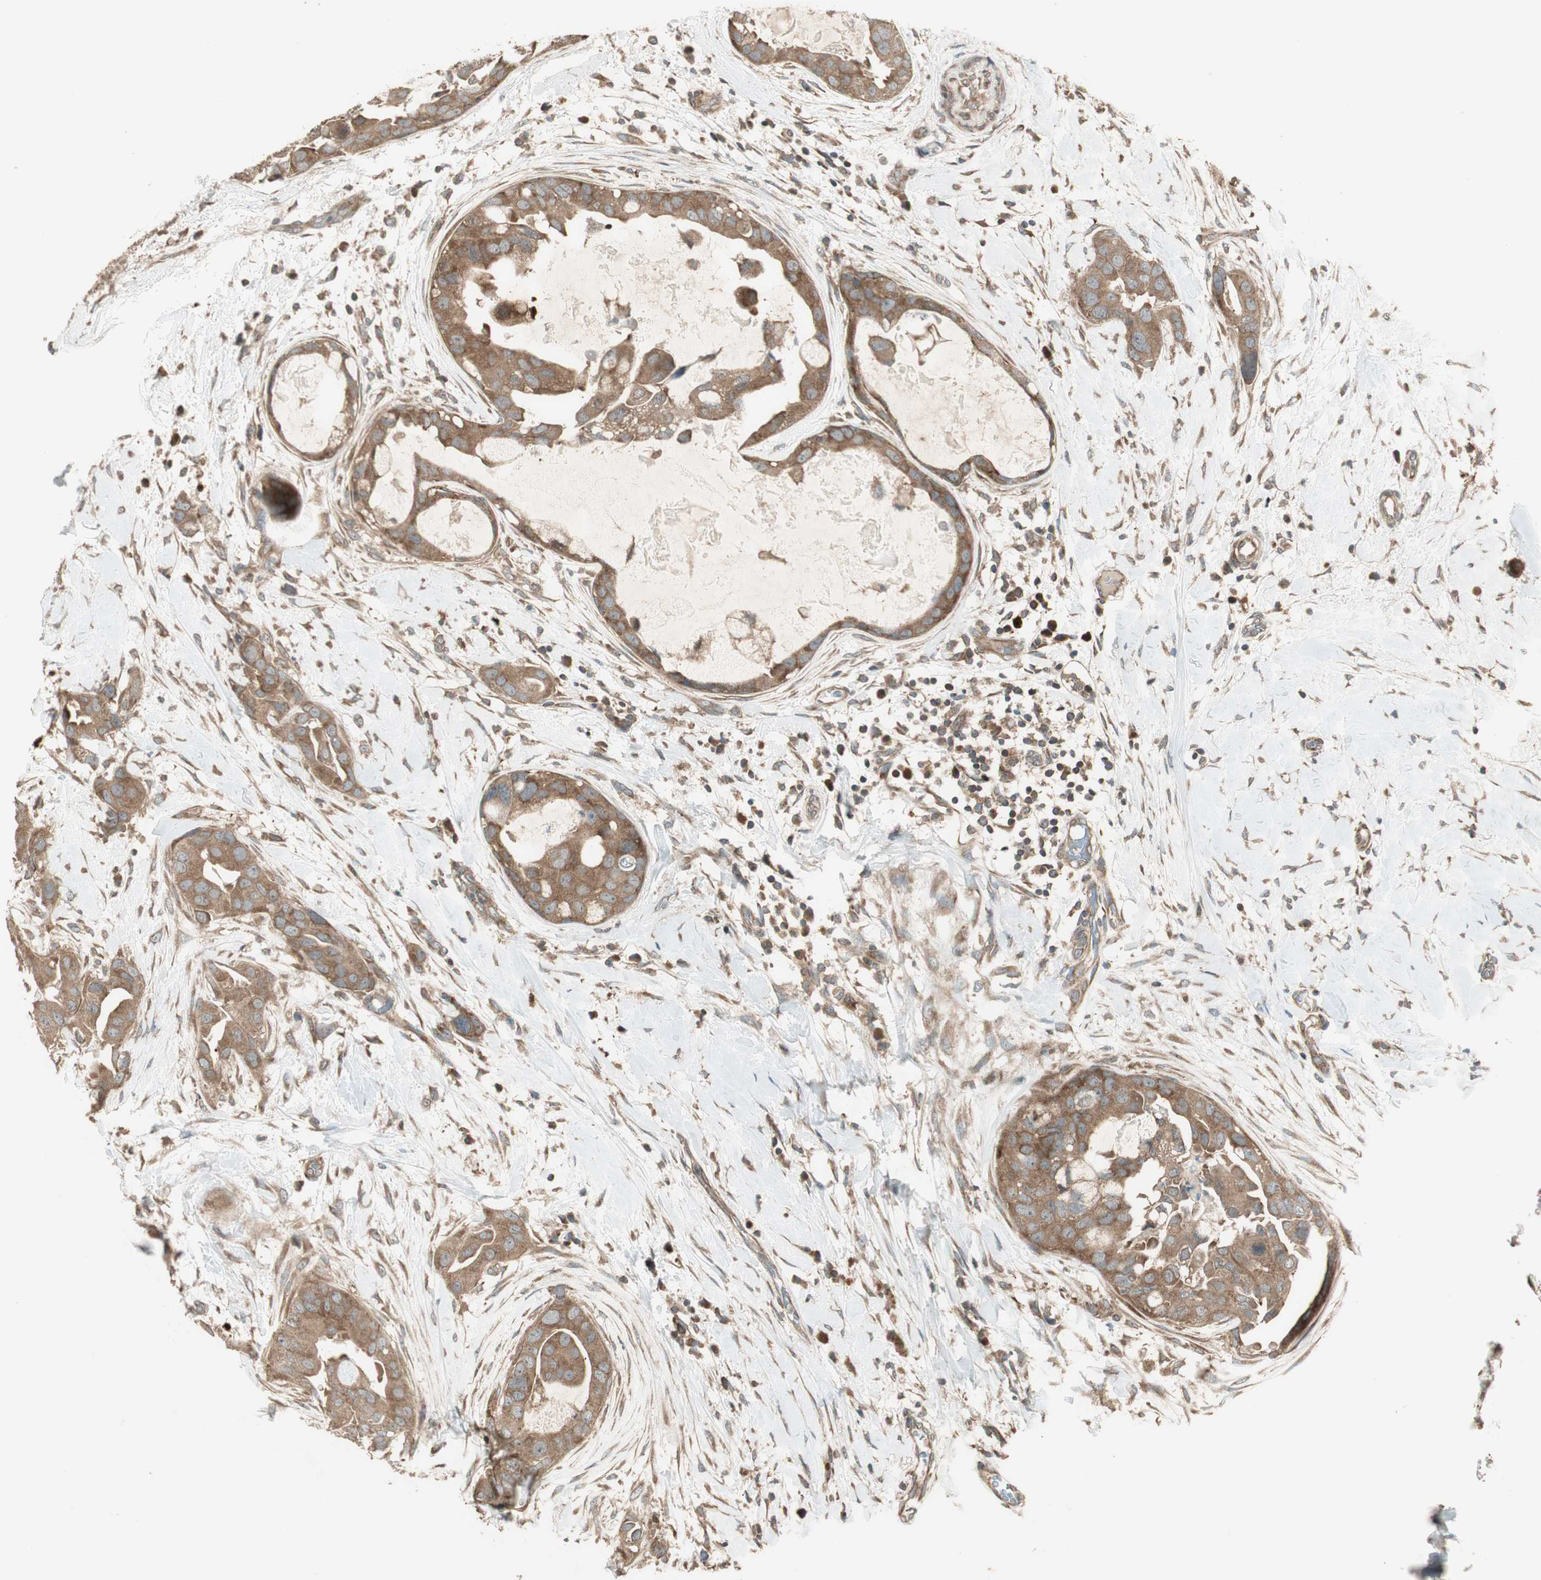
{"staining": {"intensity": "moderate", "quantity": ">75%", "location": "cytoplasmic/membranous"}, "tissue": "breast cancer", "cell_type": "Tumor cells", "image_type": "cancer", "snomed": [{"axis": "morphology", "description": "Duct carcinoma"}, {"axis": "topography", "description": "Breast"}], "caption": "The photomicrograph exhibits a brown stain indicating the presence of a protein in the cytoplasmic/membranous of tumor cells in breast invasive ductal carcinoma. The protein is stained brown, and the nuclei are stained in blue (DAB IHC with brightfield microscopy, high magnification).", "gene": "CNOT4", "patient": {"sex": "female", "age": 40}}